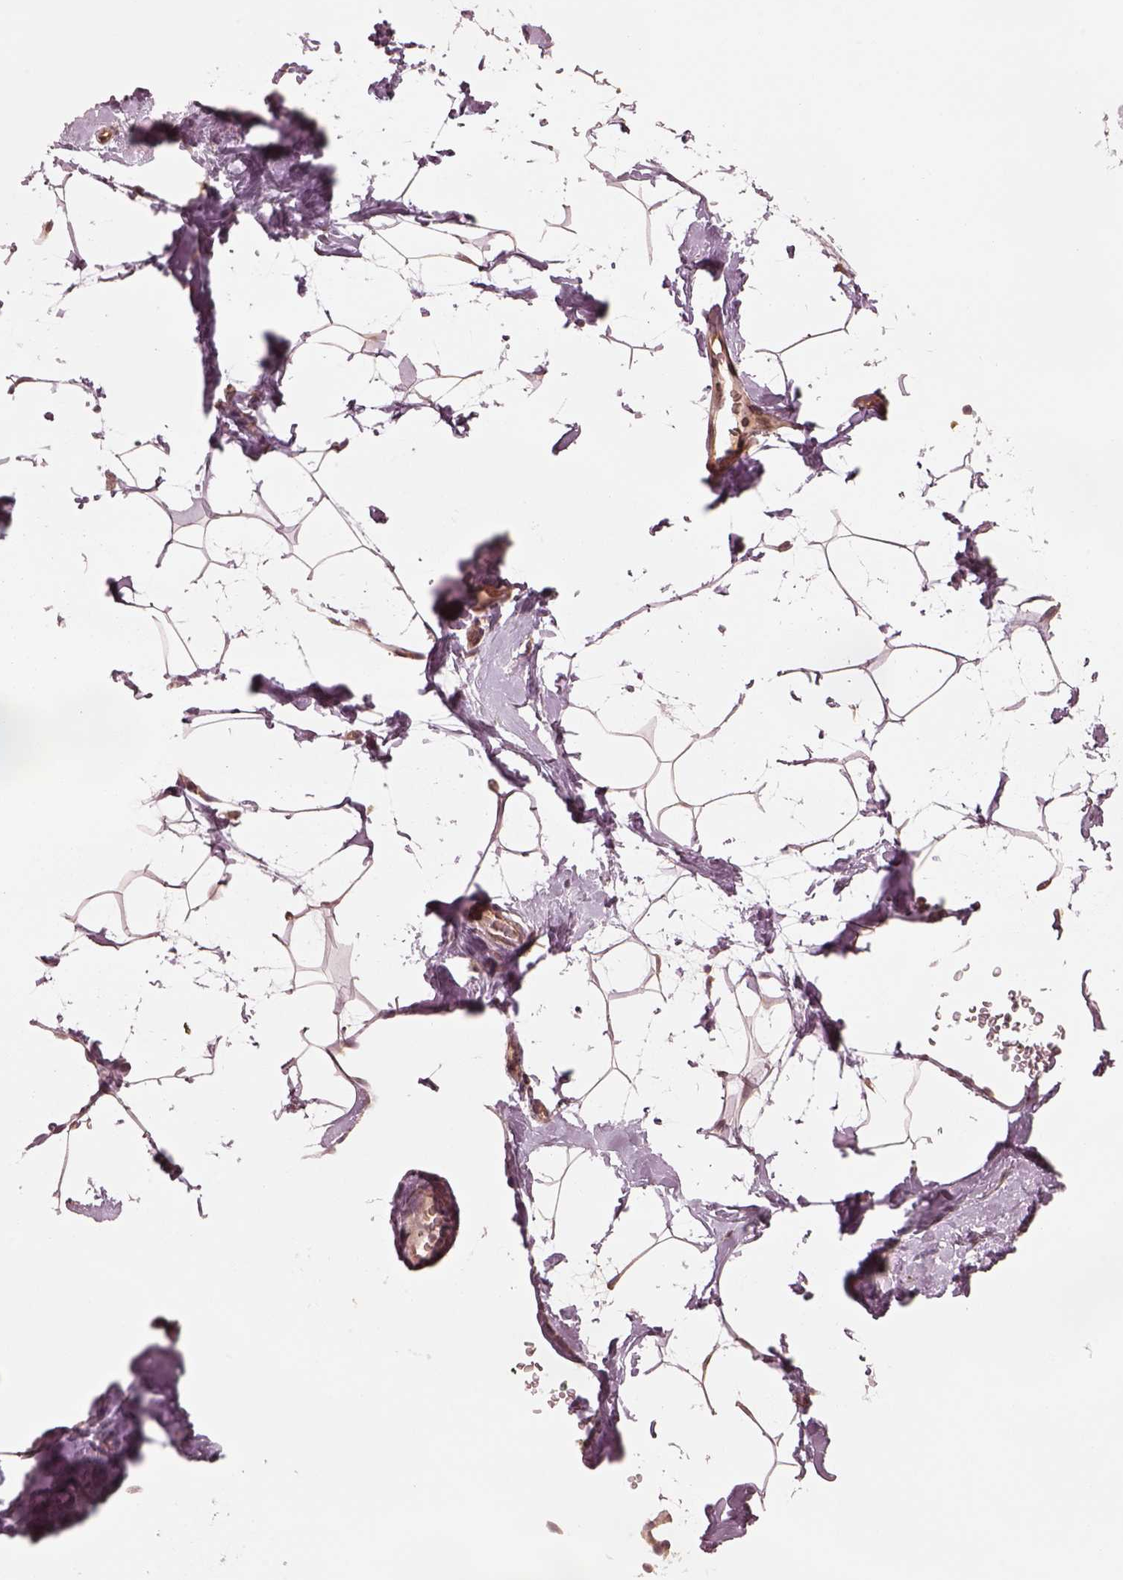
{"staining": {"intensity": "weak", "quantity": ">75%", "location": "cytoplasmic/membranous"}, "tissue": "breast", "cell_type": "Adipocytes", "image_type": "normal", "snomed": [{"axis": "morphology", "description": "Normal tissue, NOS"}, {"axis": "topography", "description": "Breast"}], "caption": "IHC image of benign breast stained for a protein (brown), which reveals low levels of weak cytoplasmic/membranous expression in about >75% of adipocytes.", "gene": "RPS5", "patient": {"sex": "female", "age": 32}}